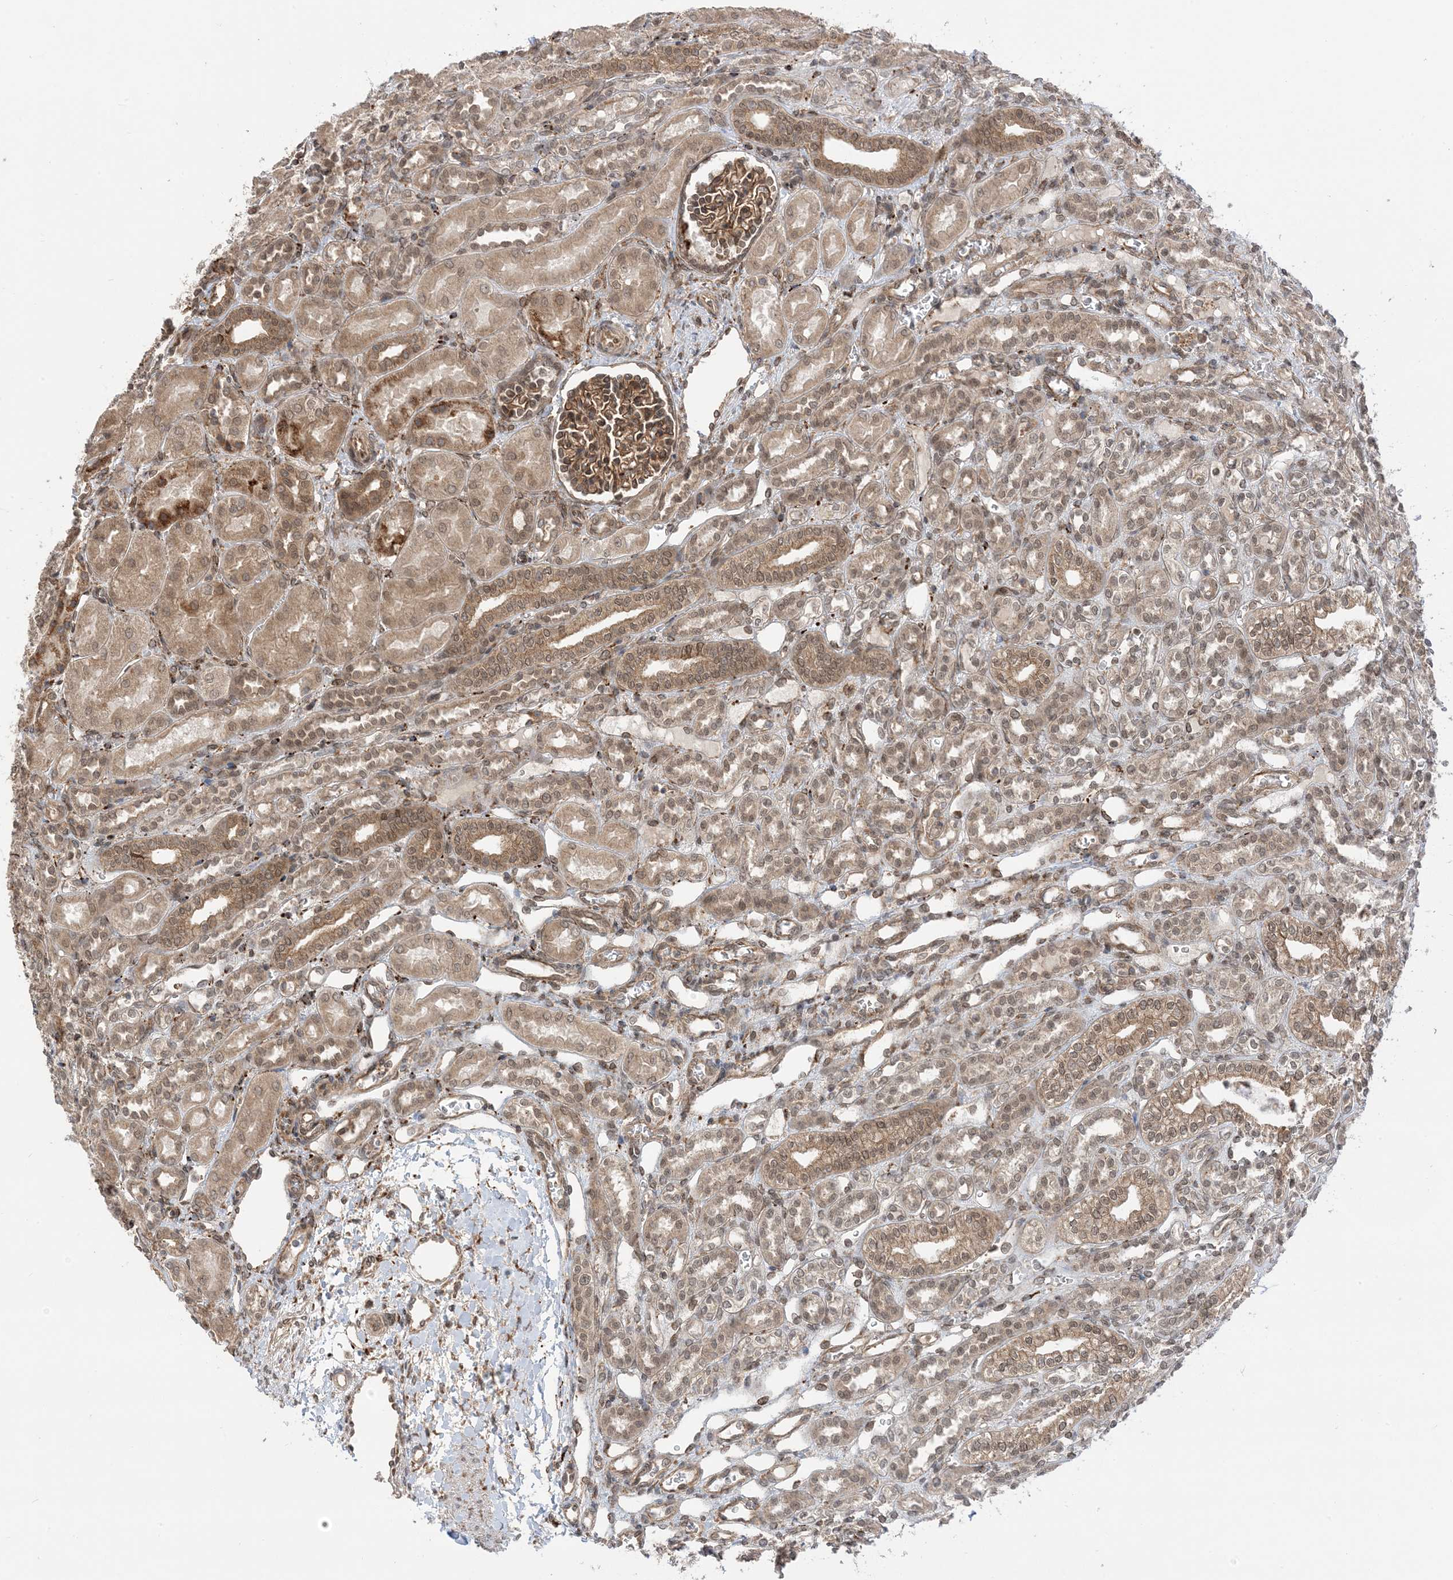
{"staining": {"intensity": "moderate", "quantity": ">75%", "location": "cytoplasmic/membranous"}, "tissue": "kidney", "cell_type": "Cells in glomeruli", "image_type": "normal", "snomed": [{"axis": "morphology", "description": "Normal tissue, NOS"}, {"axis": "morphology", "description": "Neoplasm, malignant, NOS"}, {"axis": "topography", "description": "Kidney"}], "caption": "A micrograph of human kidney stained for a protein shows moderate cytoplasmic/membranous brown staining in cells in glomeruli. The staining was performed using DAB (3,3'-diaminobenzidine), with brown indicating positive protein expression. Nuclei are stained blue with hematoxylin.", "gene": "METTL21A", "patient": {"sex": "female", "age": 1}}